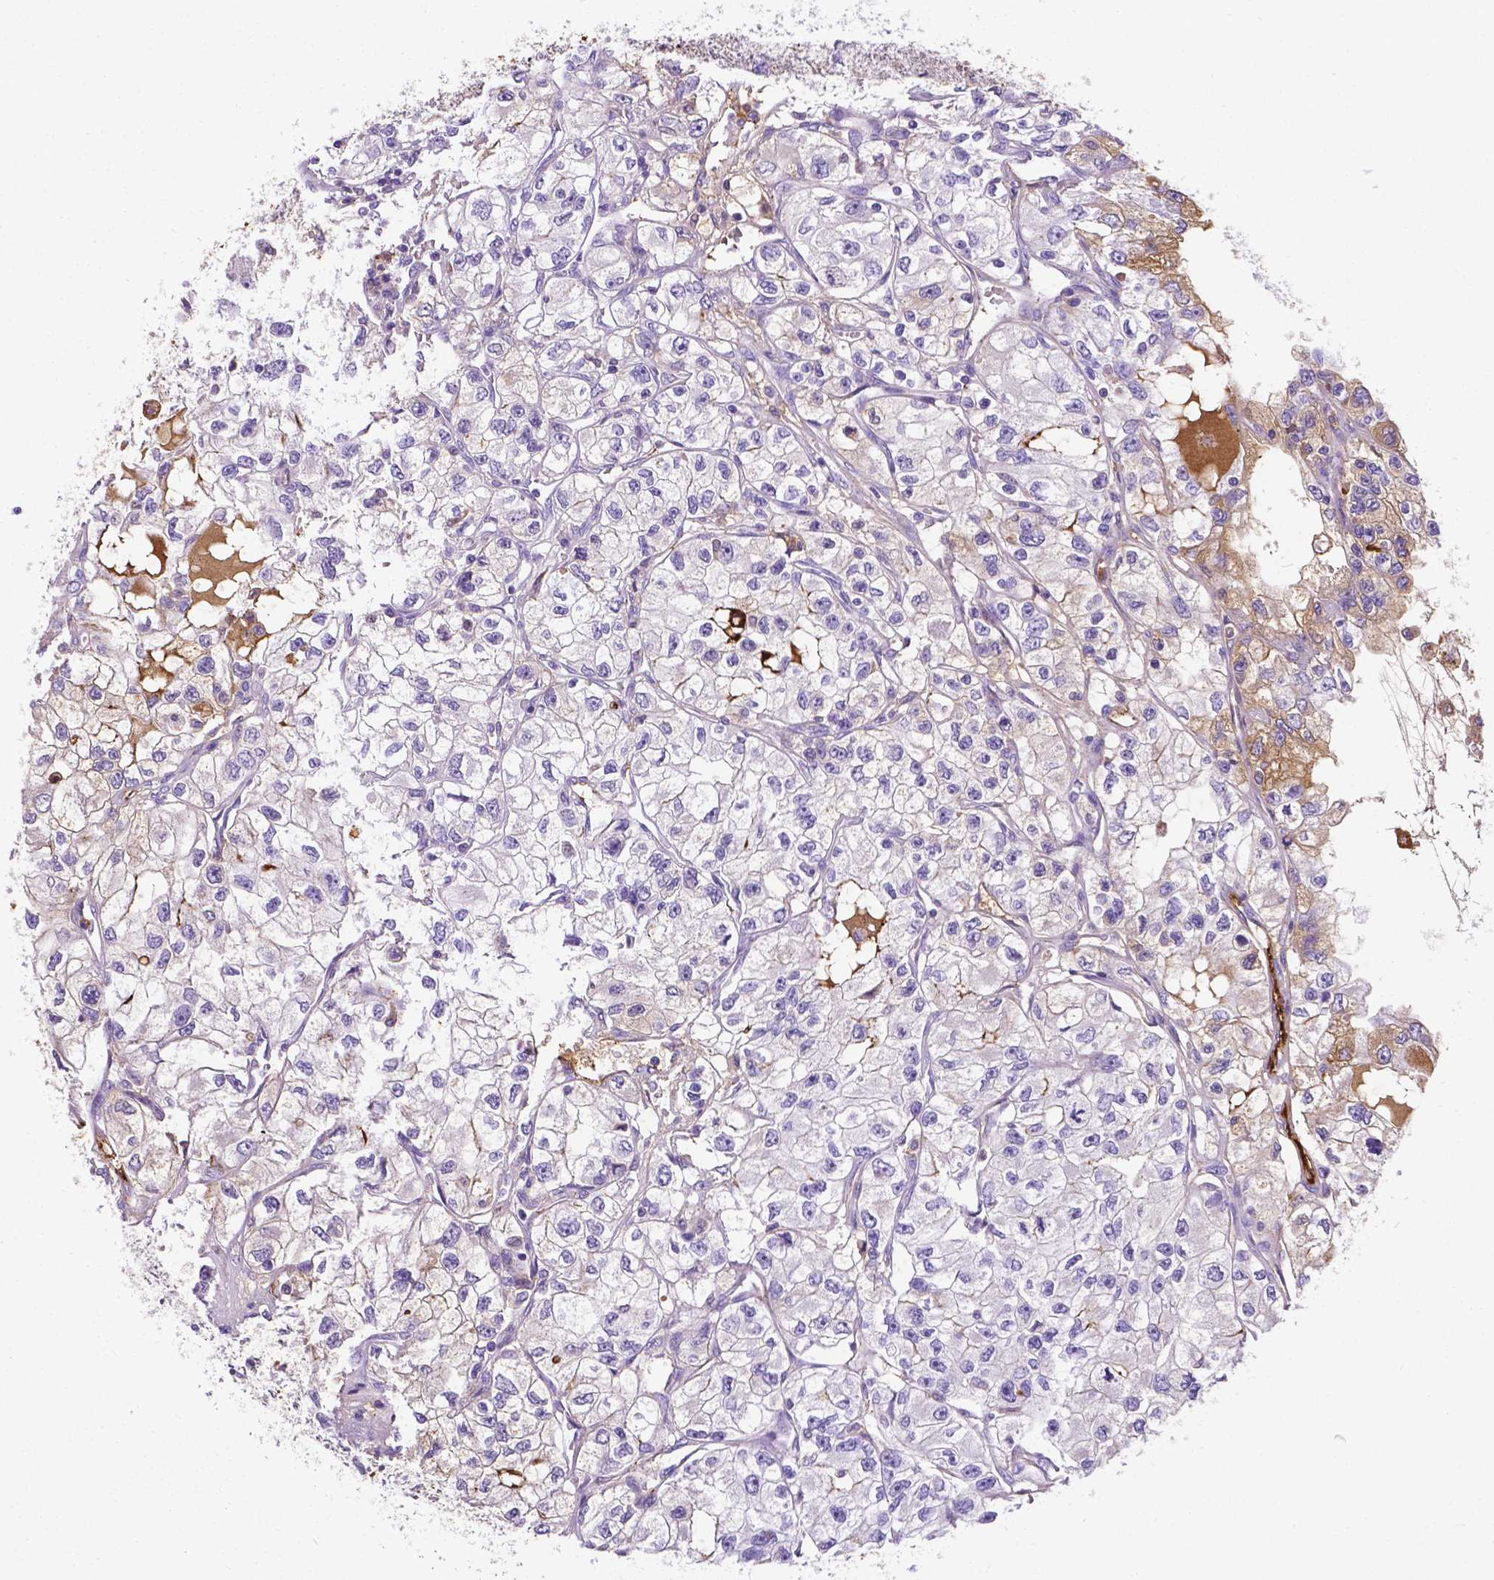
{"staining": {"intensity": "negative", "quantity": "none", "location": "none"}, "tissue": "renal cancer", "cell_type": "Tumor cells", "image_type": "cancer", "snomed": [{"axis": "morphology", "description": "Adenocarcinoma, NOS"}, {"axis": "topography", "description": "Kidney"}], "caption": "Micrograph shows no protein expression in tumor cells of renal cancer (adenocarcinoma) tissue.", "gene": "APOE", "patient": {"sex": "female", "age": 59}}